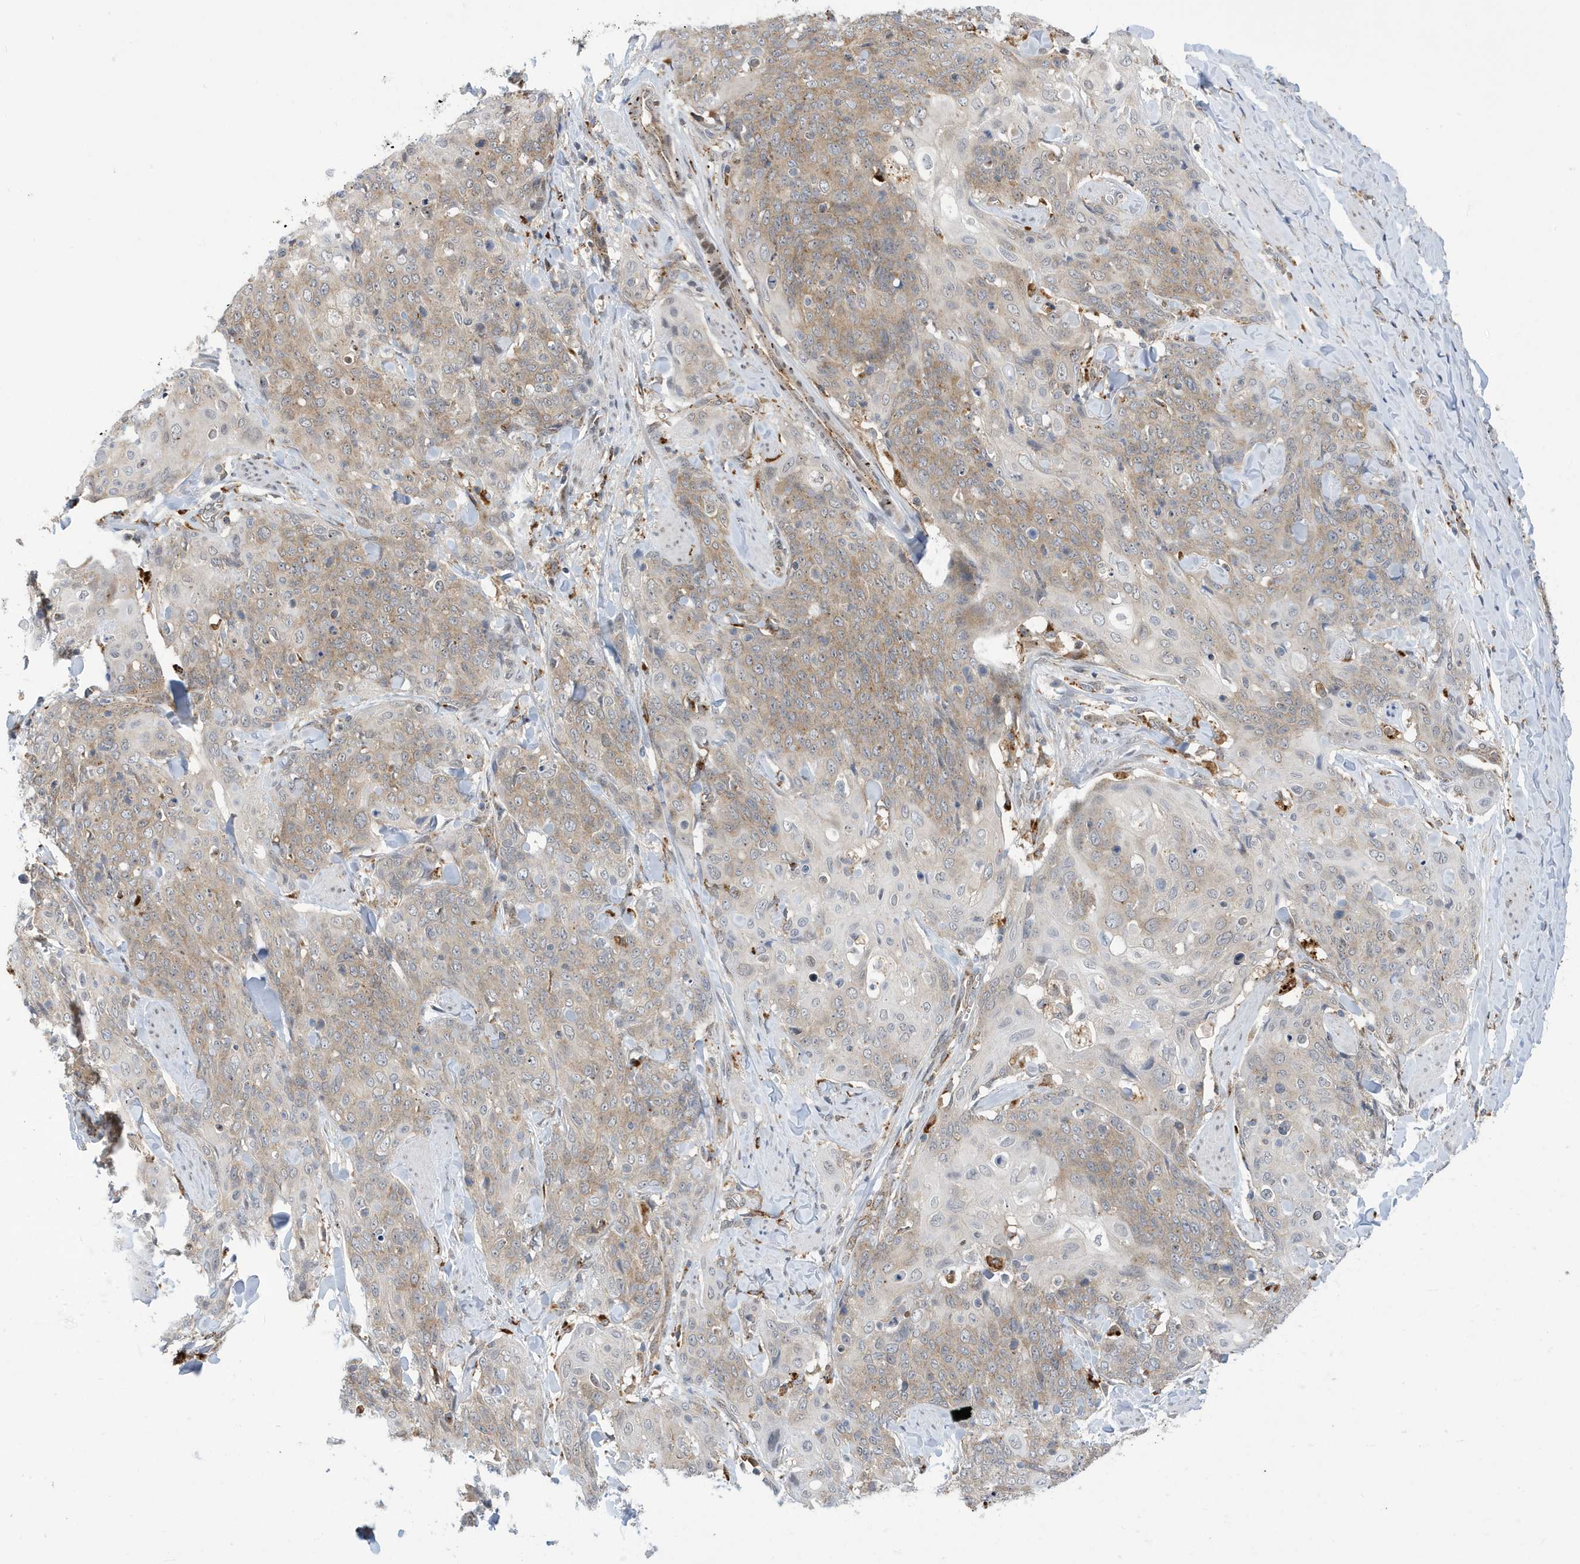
{"staining": {"intensity": "weak", "quantity": "25%-75%", "location": "cytoplasmic/membranous"}, "tissue": "skin cancer", "cell_type": "Tumor cells", "image_type": "cancer", "snomed": [{"axis": "morphology", "description": "Squamous cell carcinoma, NOS"}, {"axis": "topography", "description": "Skin"}, {"axis": "topography", "description": "Vulva"}], "caption": "Approximately 25%-75% of tumor cells in skin cancer reveal weak cytoplasmic/membranous protein positivity as visualized by brown immunohistochemical staining.", "gene": "ZNF507", "patient": {"sex": "female", "age": 85}}